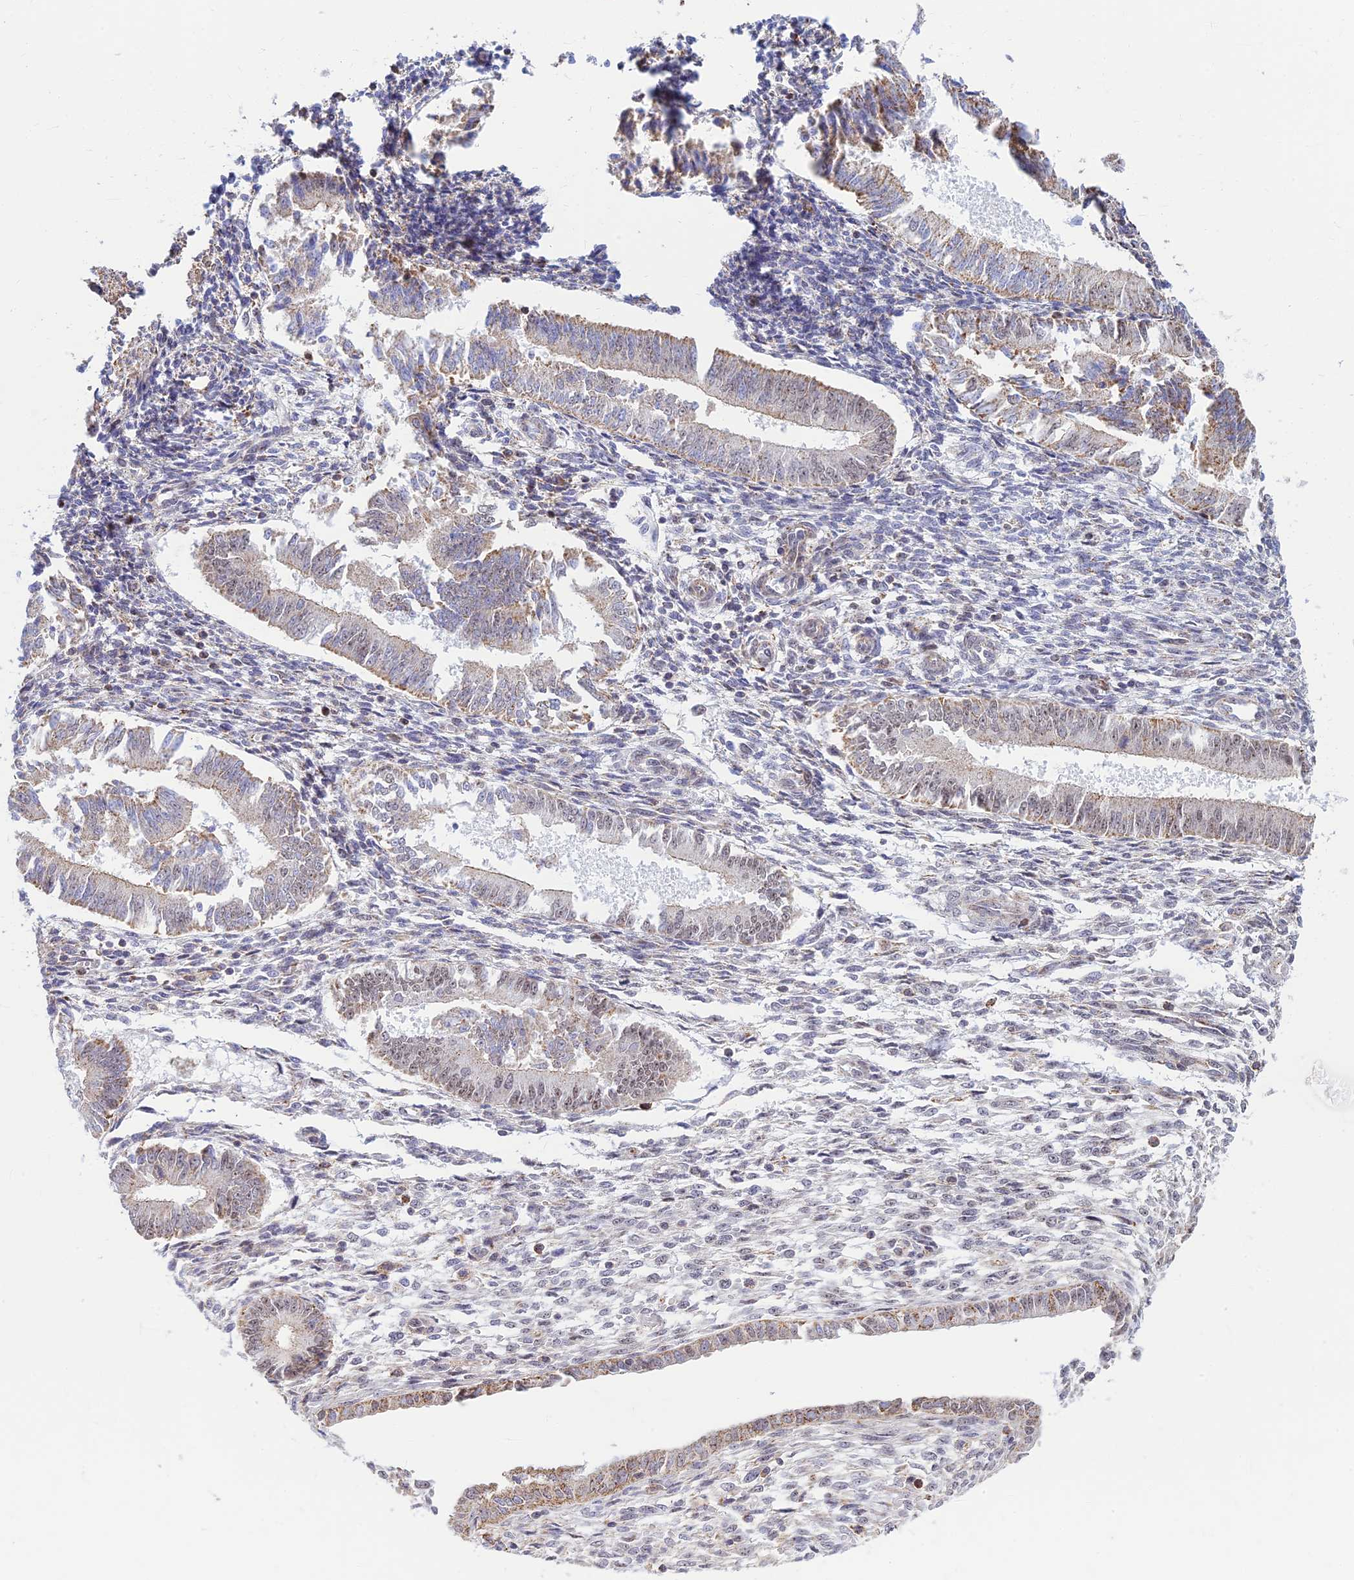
{"staining": {"intensity": "weak", "quantity": "<25%", "location": "nuclear"}, "tissue": "endometrium", "cell_type": "Cells in endometrial stroma", "image_type": "normal", "snomed": [{"axis": "morphology", "description": "Normal tissue, NOS"}, {"axis": "topography", "description": "Uterus"}, {"axis": "topography", "description": "Endometrium"}], "caption": "There is no significant staining in cells in endometrial stroma of endometrium.", "gene": "POLR1G", "patient": {"sex": "female", "age": 48}}